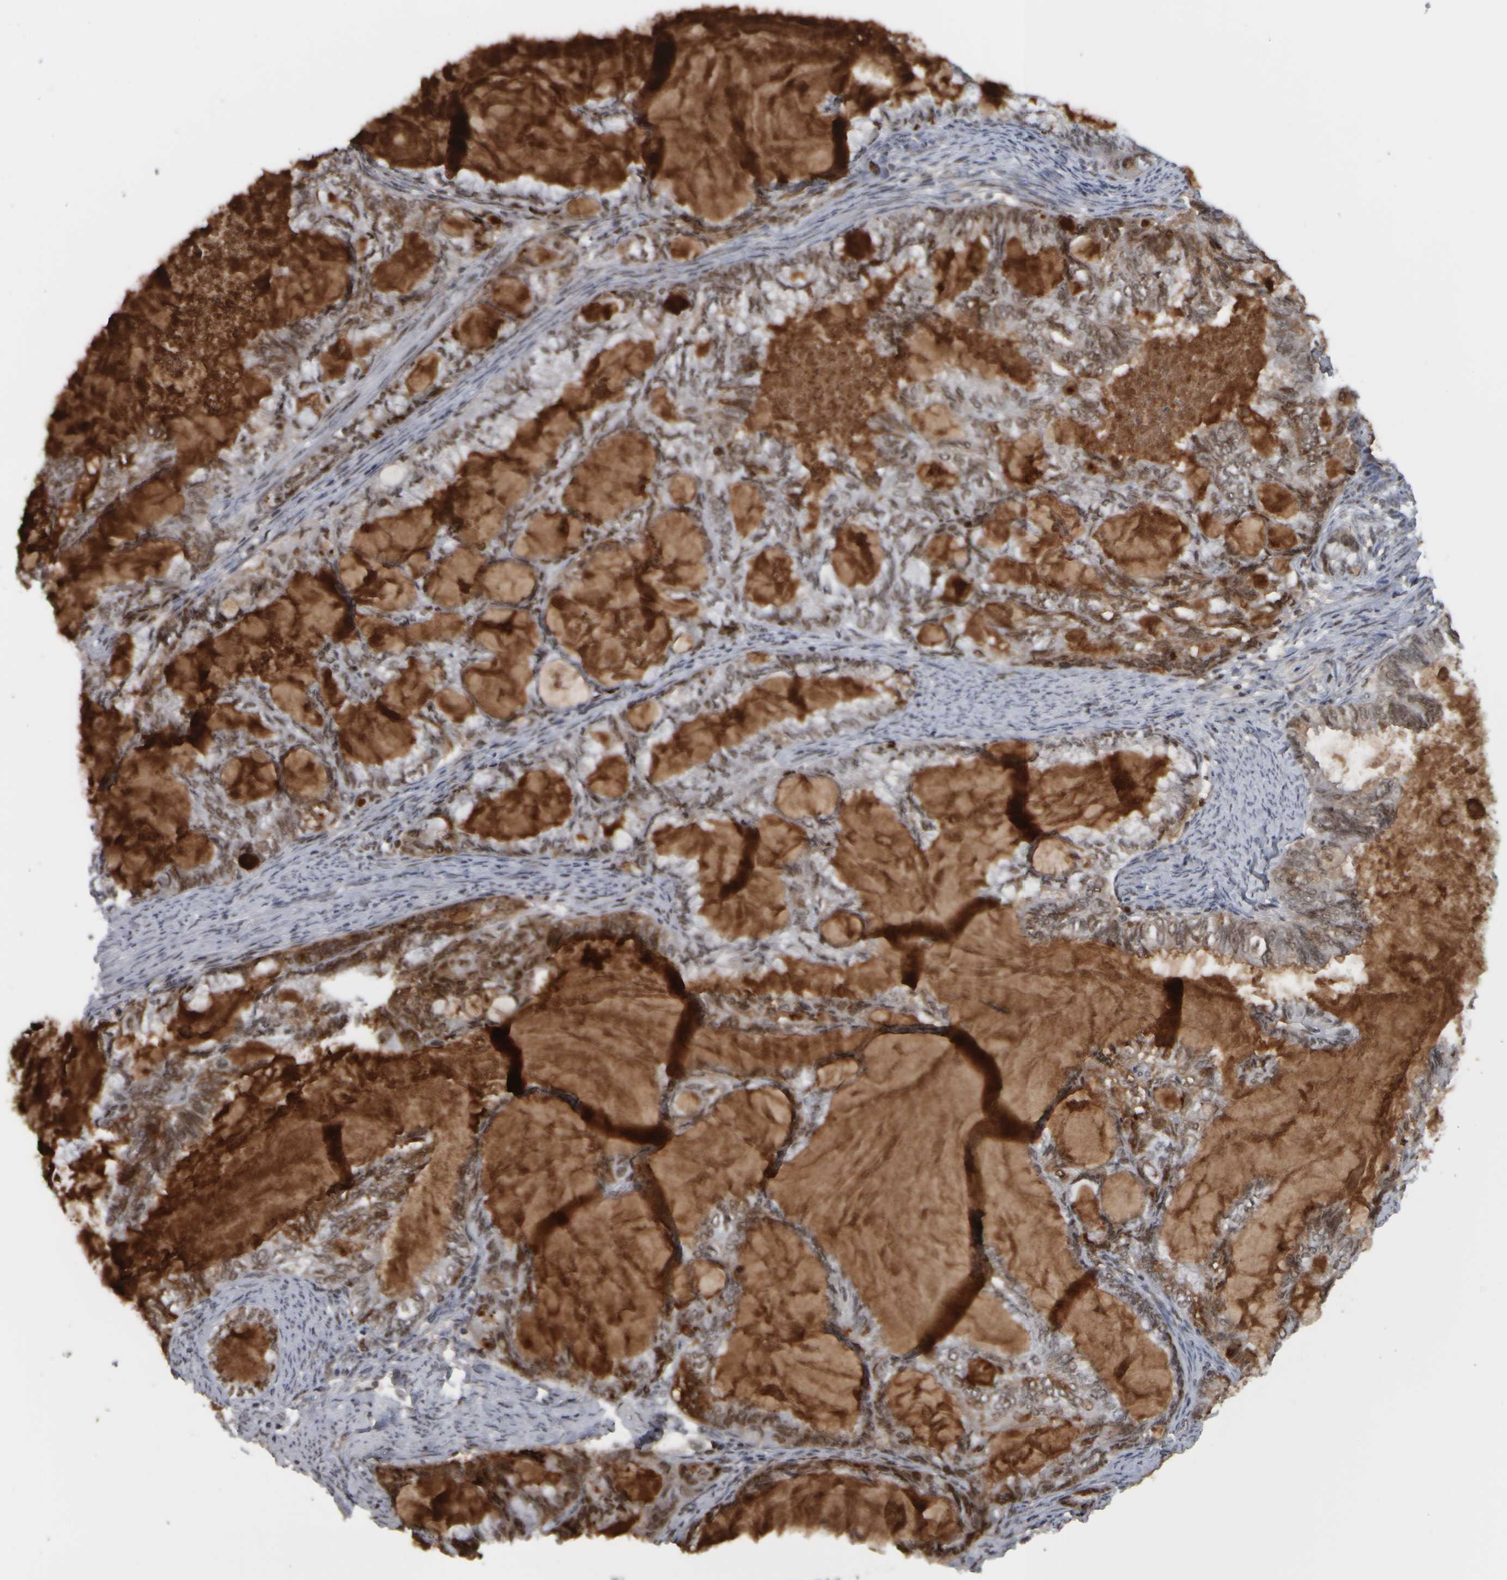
{"staining": {"intensity": "moderate", "quantity": ">75%", "location": "nuclear"}, "tissue": "endometrial cancer", "cell_type": "Tumor cells", "image_type": "cancer", "snomed": [{"axis": "morphology", "description": "Adenocarcinoma, NOS"}, {"axis": "topography", "description": "Endometrium"}], "caption": "This is a micrograph of immunohistochemistry staining of endometrial adenocarcinoma, which shows moderate positivity in the nuclear of tumor cells.", "gene": "TOP2B", "patient": {"sex": "female", "age": 86}}